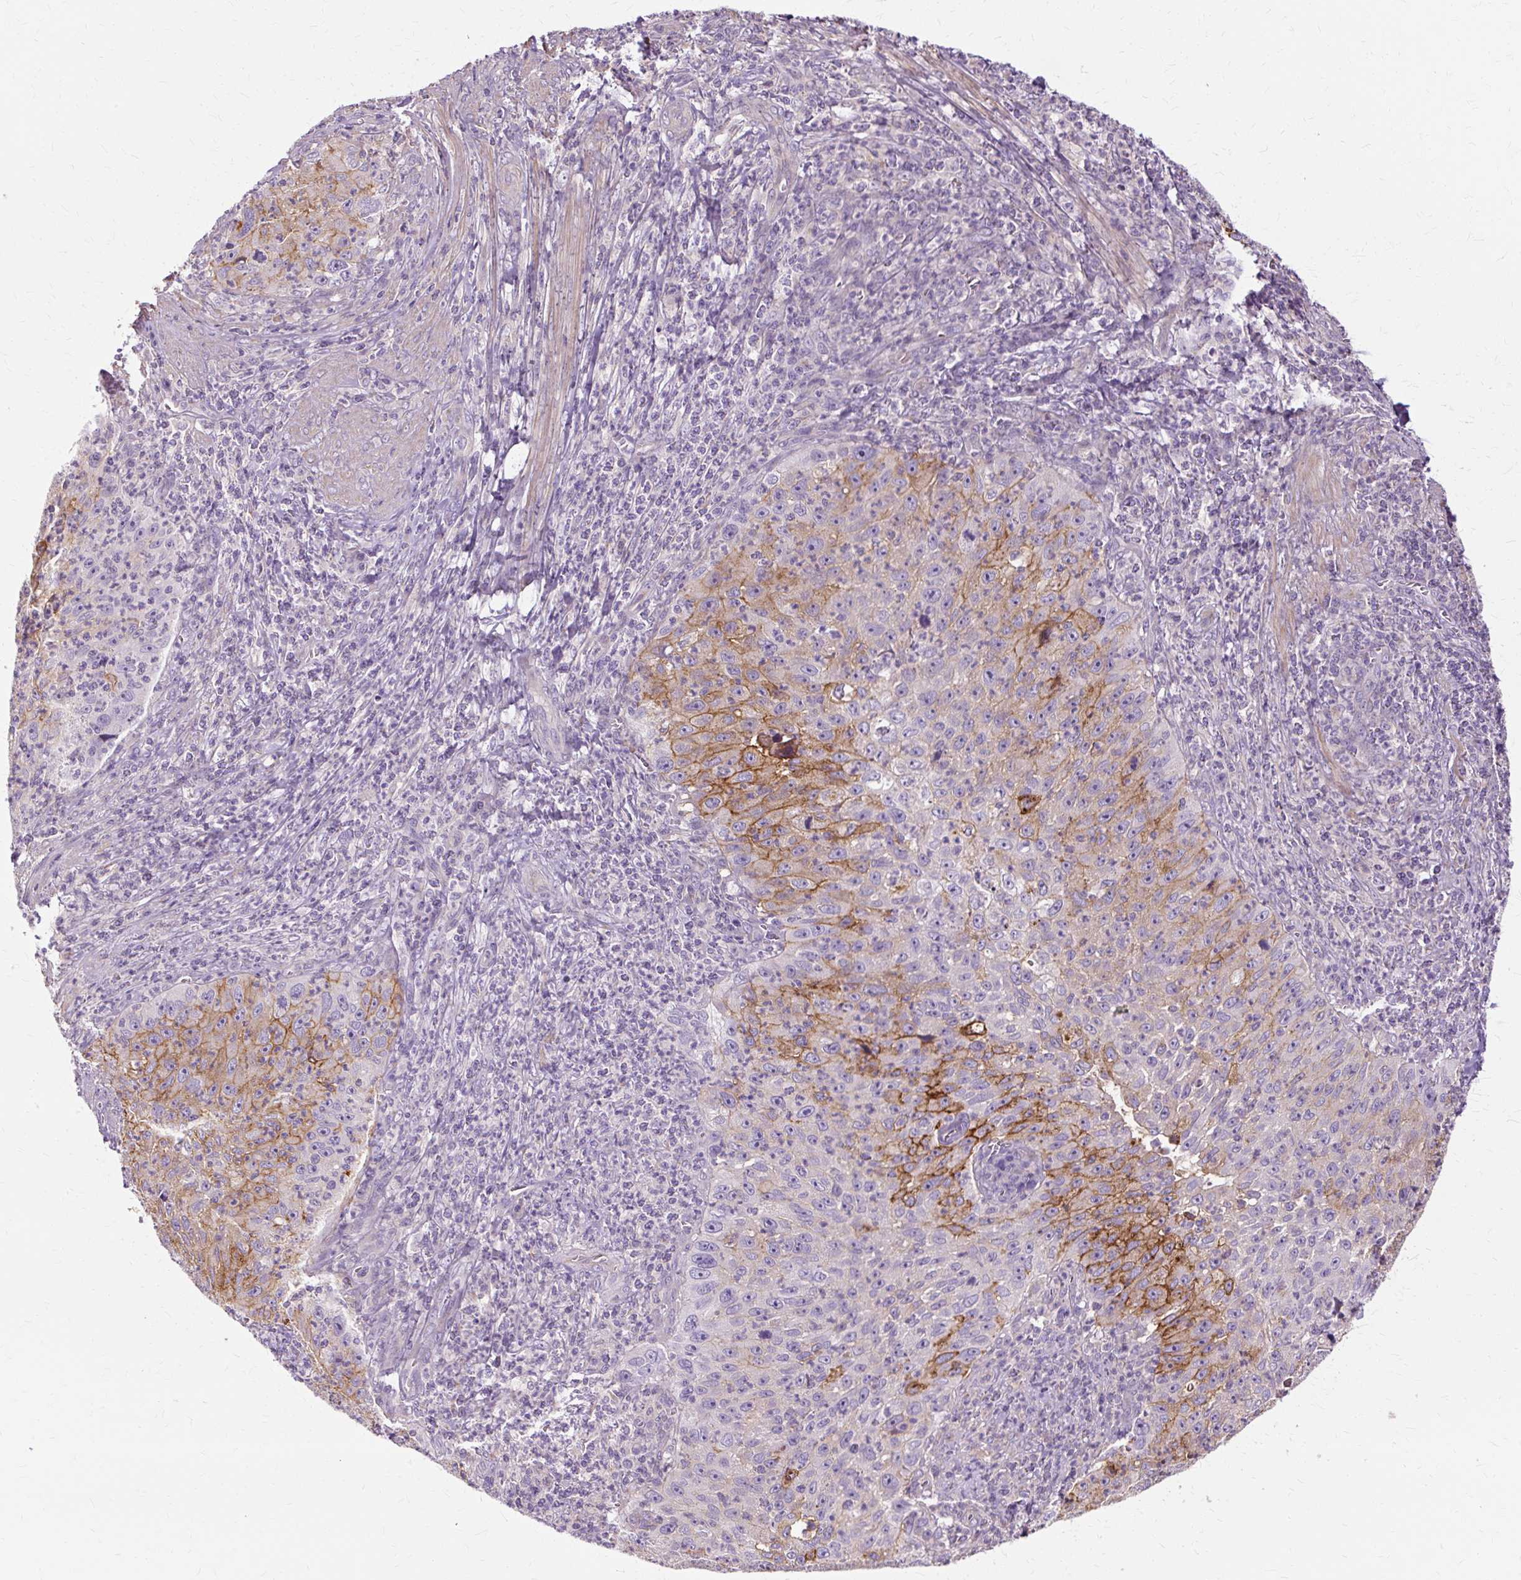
{"staining": {"intensity": "moderate", "quantity": "25%-75%", "location": "cytoplasmic/membranous"}, "tissue": "cervical cancer", "cell_type": "Tumor cells", "image_type": "cancer", "snomed": [{"axis": "morphology", "description": "Squamous cell carcinoma, NOS"}, {"axis": "topography", "description": "Cervix"}], "caption": "Immunohistochemistry (IHC) photomicrograph of cervical squamous cell carcinoma stained for a protein (brown), which shows medium levels of moderate cytoplasmic/membranous expression in about 25%-75% of tumor cells.", "gene": "TSPAN8", "patient": {"sex": "female", "age": 30}}